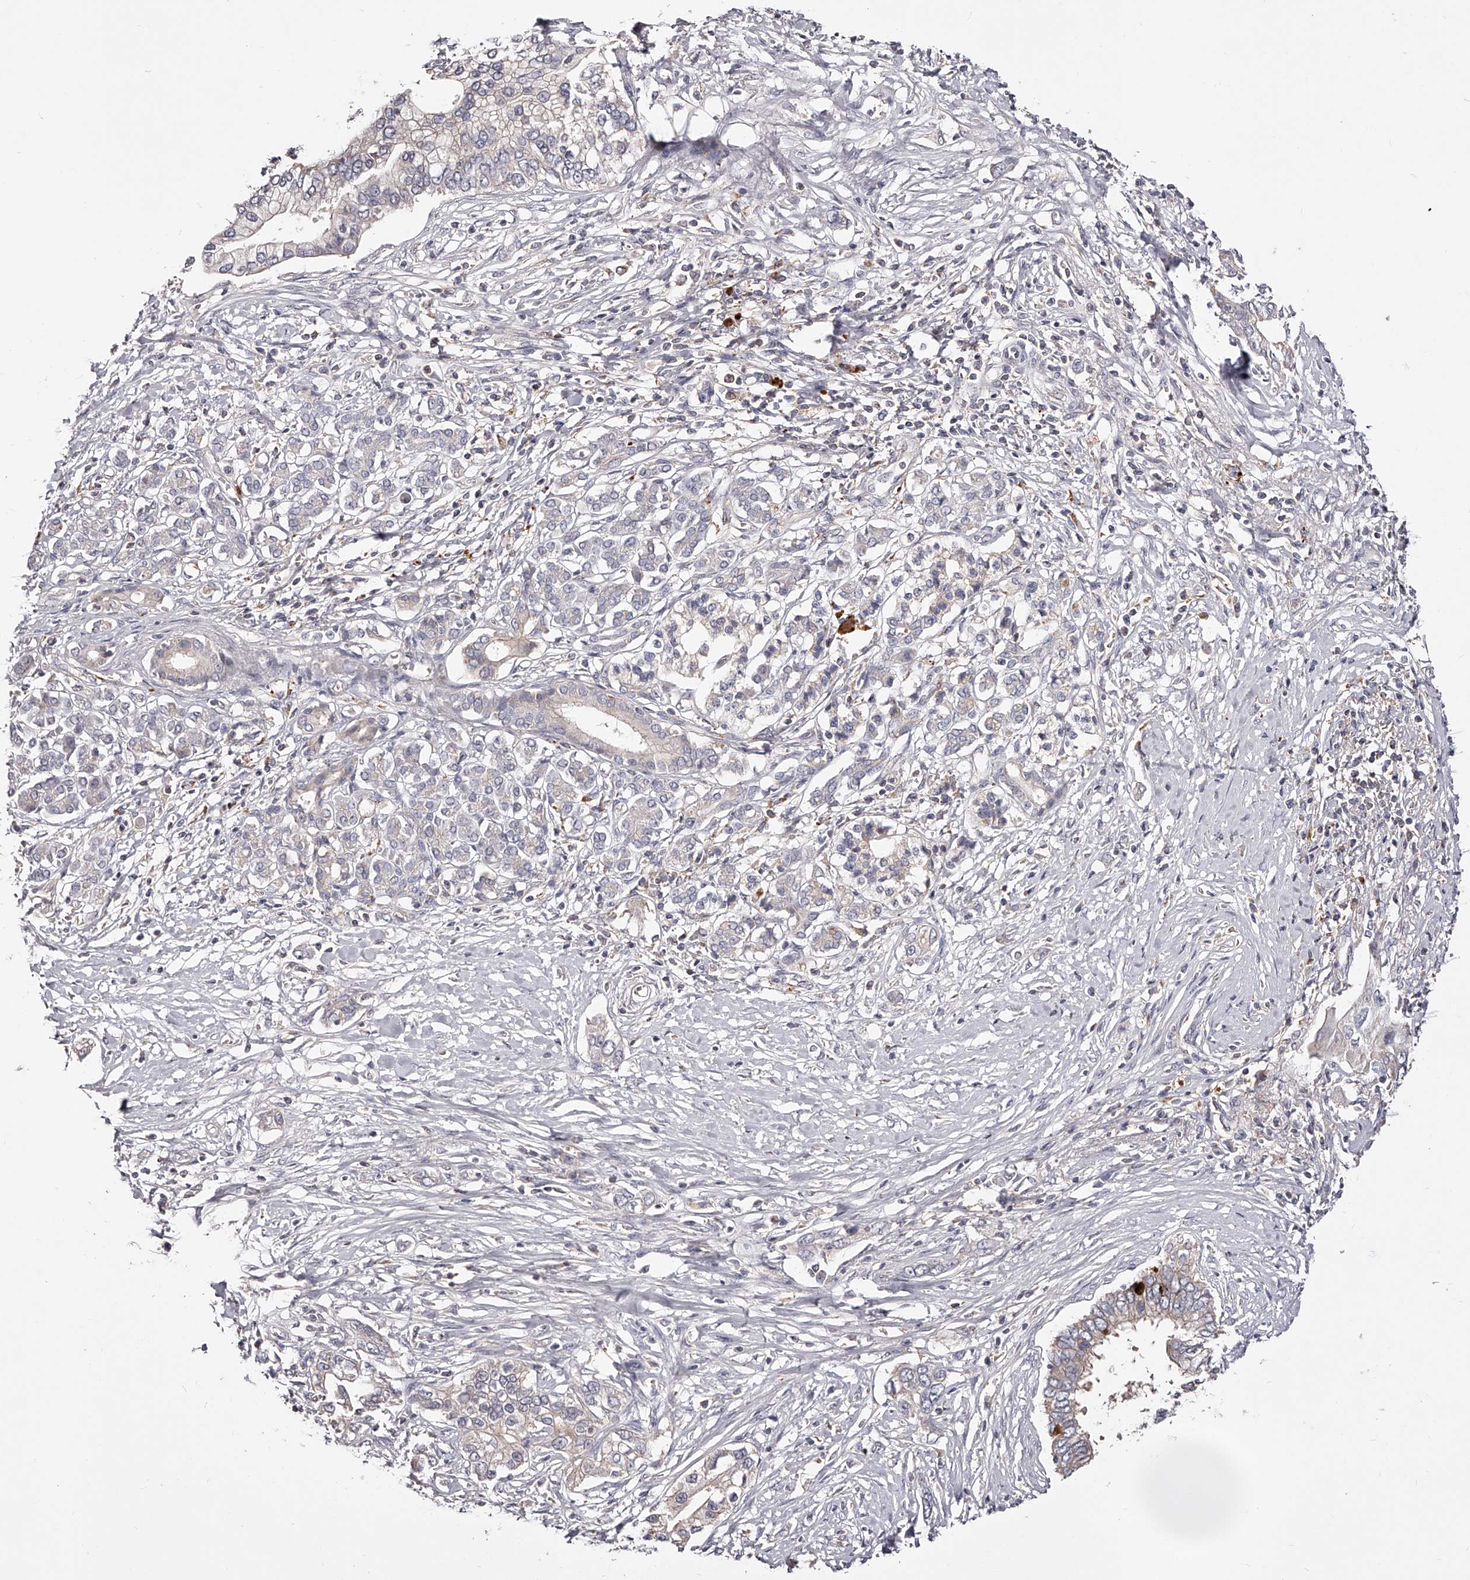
{"staining": {"intensity": "weak", "quantity": "<25%", "location": "cytoplasmic/membranous"}, "tissue": "pancreatic cancer", "cell_type": "Tumor cells", "image_type": "cancer", "snomed": [{"axis": "morphology", "description": "Normal tissue, NOS"}, {"axis": "morphology", "description": "Adenocarcinoma, NOS"}, {"axis": "topography", "description": "Pancreas"}, {"axis": "topography", "description": "Peripheral nerve tissue"}], "caption": "Protein analysis of pancreatic cancer demonstrates no significant positivity in tumor cells. (Brightfield microscopy of DAB immunohistochemistry (IHC) at high magnification).", "gene": "PHACTR1", "patient": {"sex": "male", "age": 59}}